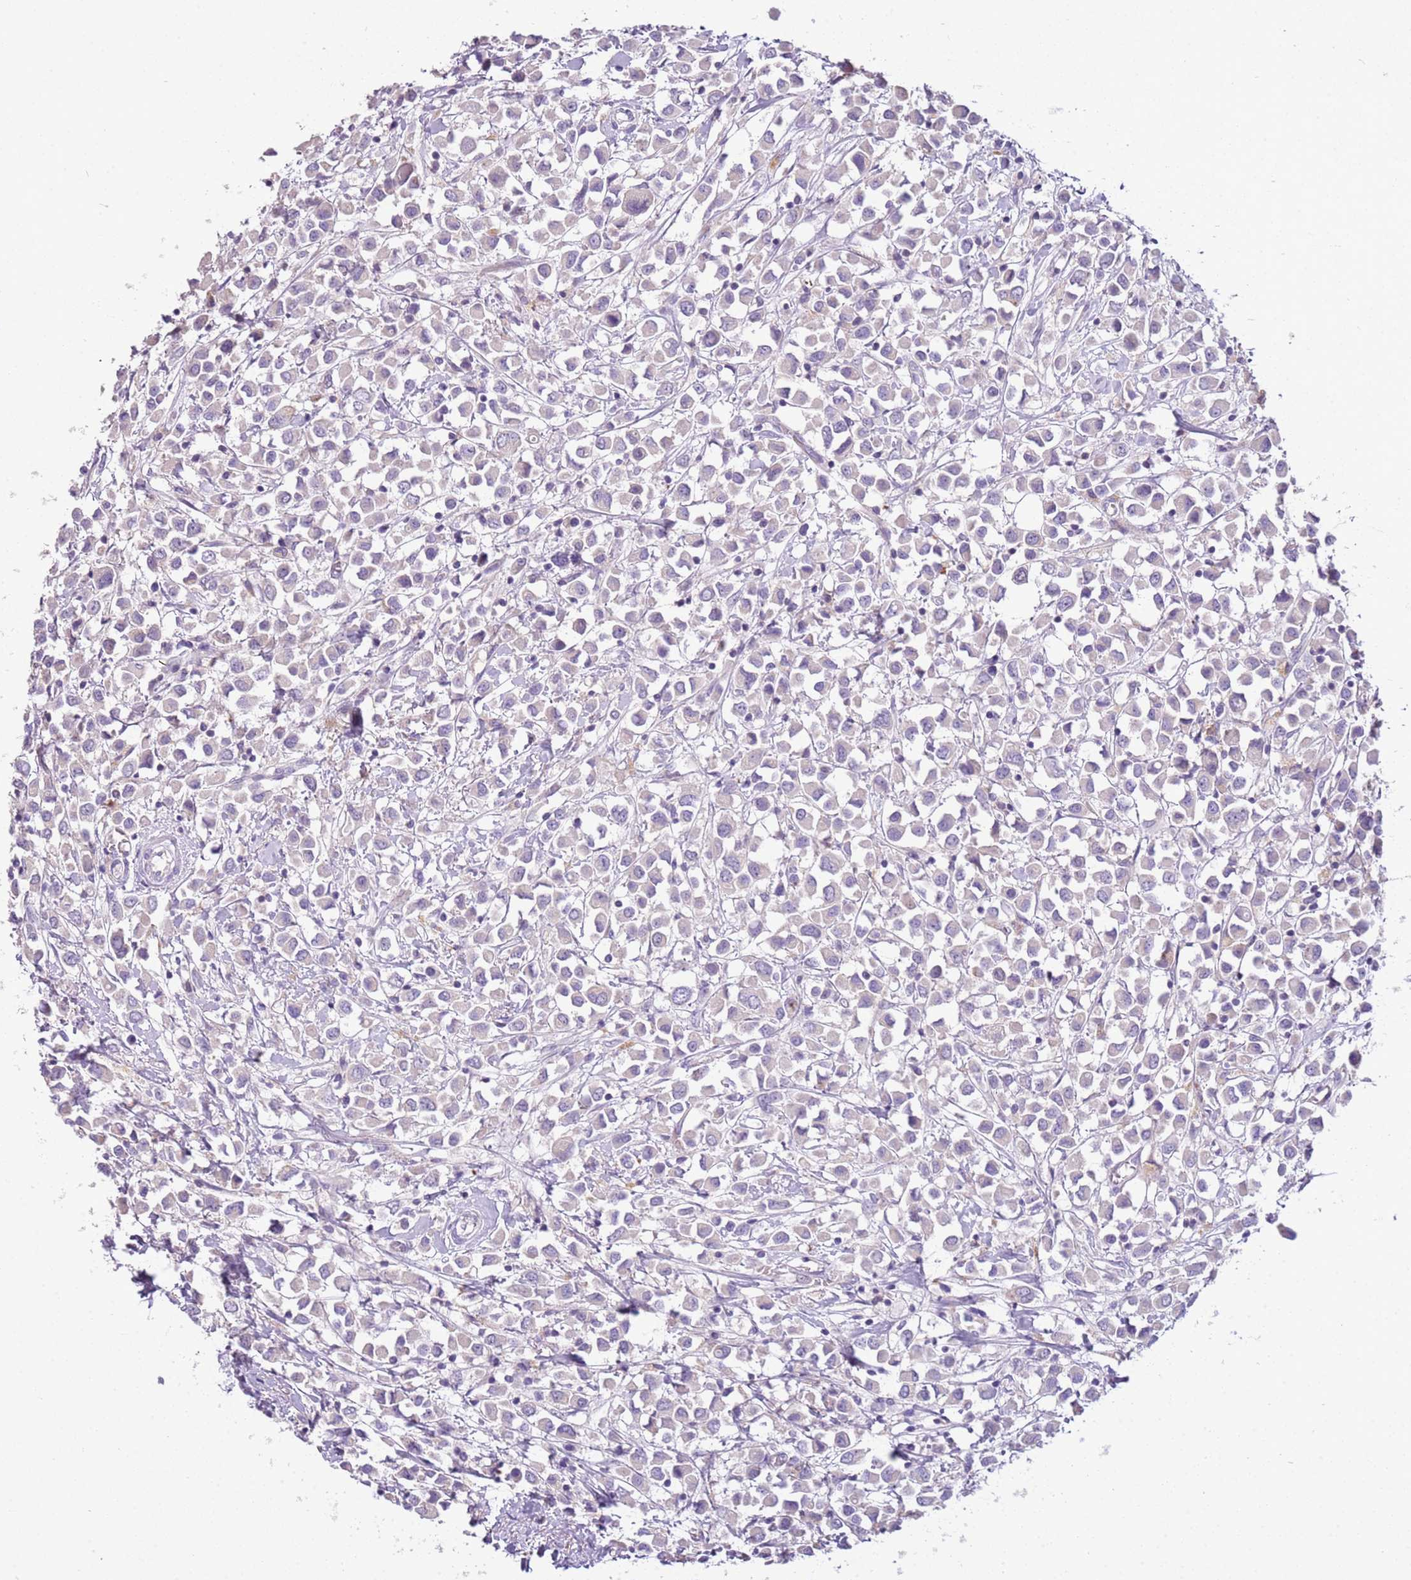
{"staining": {"intensity": "negative", "quantity": "none", "location": "none"}, "tissue": "breast cancer", "cell_type": "Tumor cells", "image_type": "cancer", "snomed": [{"axis": "morphology", "description": "Duct carcinoma"}, {"axis": "topography", "description": "Breast"}], "caption": "The immunohistochemistry (IHC) photomicrograph has no significant positivity in tumor cells of breast cancer tissue.", "gene": "SCAMP5", "patient": {"sex": "female", "age": 61}}